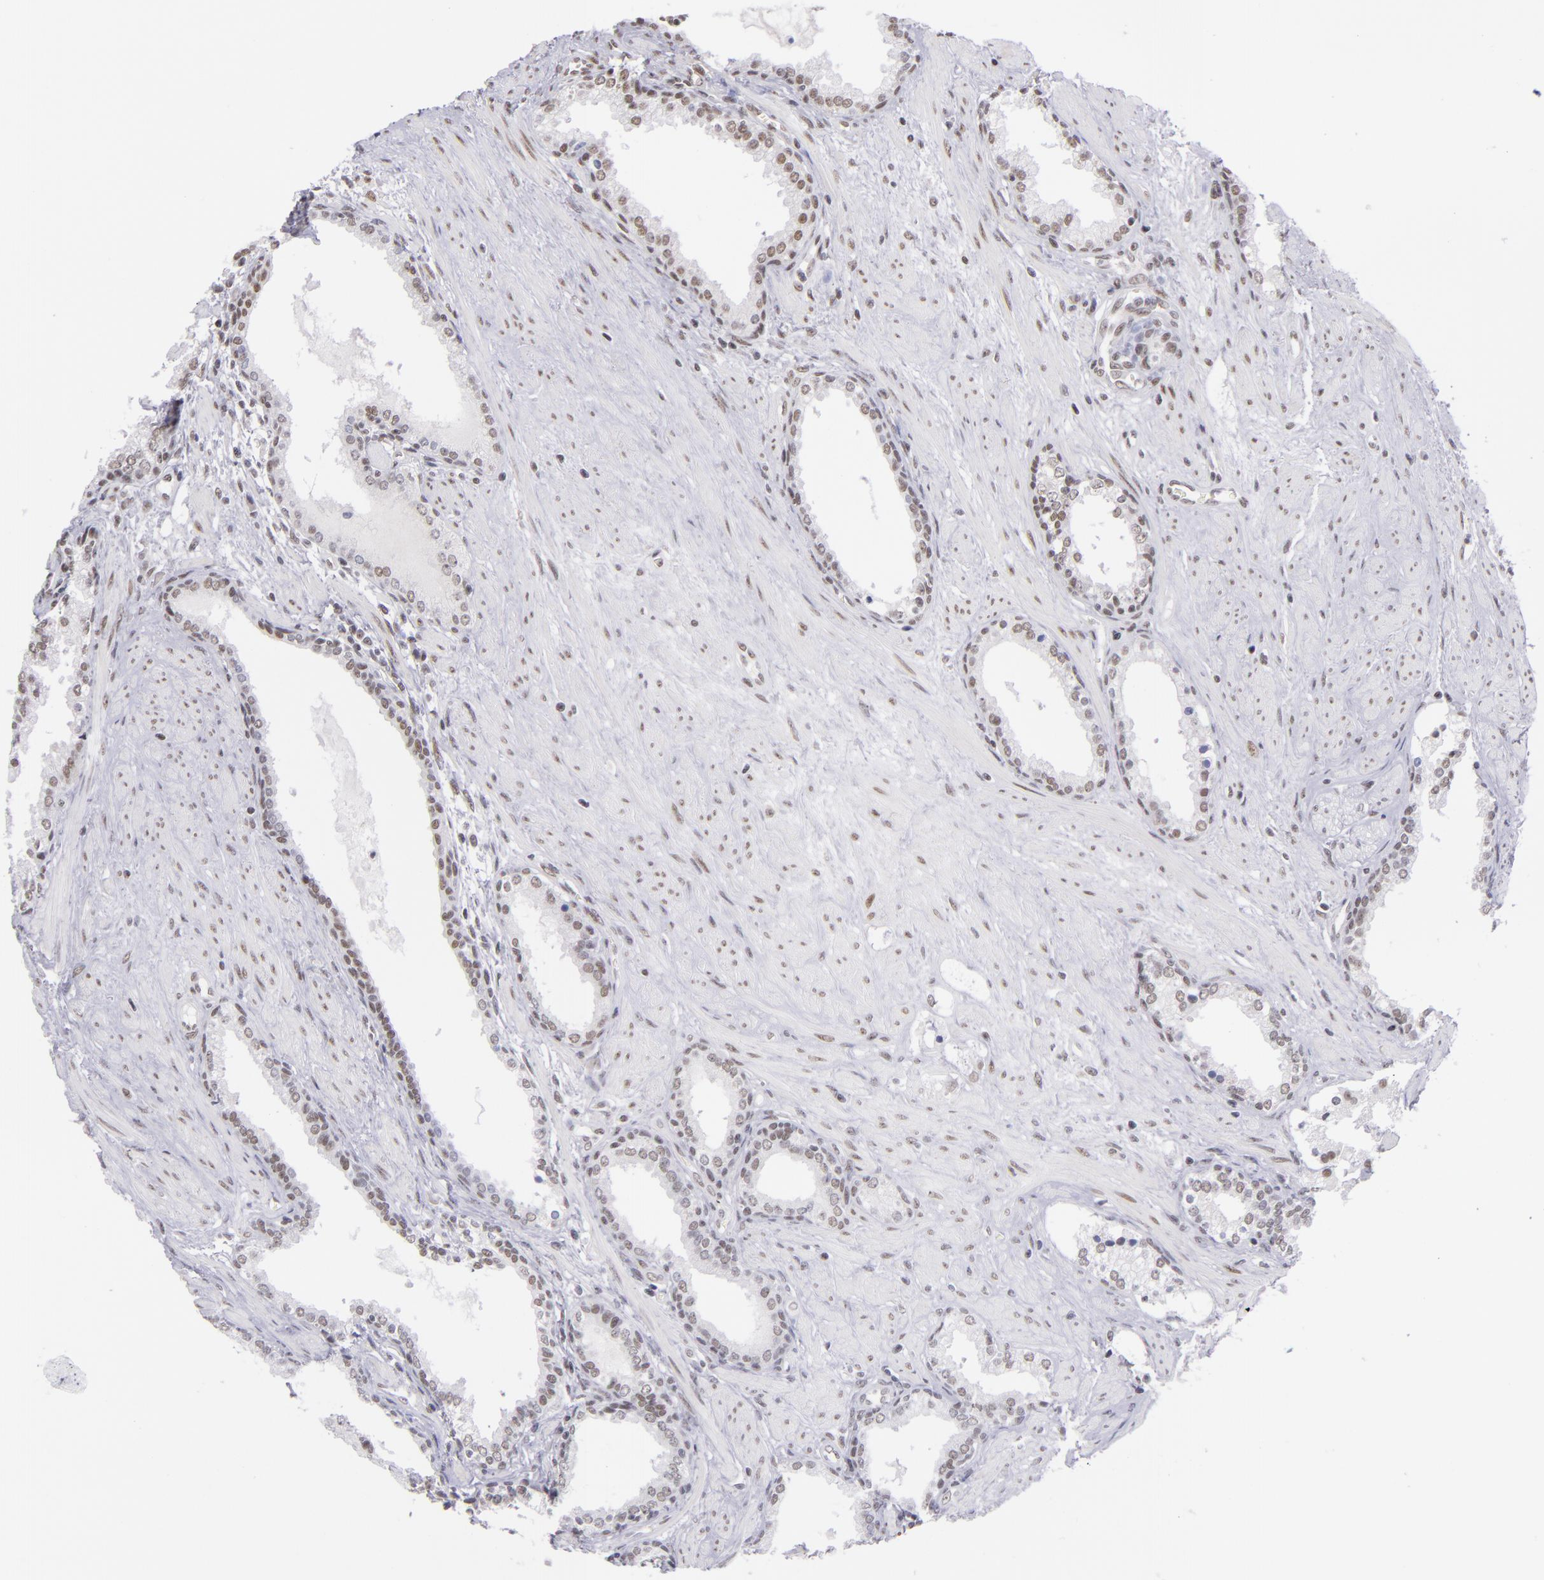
{"staining": {"intensity": "moderate", "quantity": ">75%", "location": "nuclear"}, "tissue": "prostate cancer", "cell_type": "Tumor cells", "image_type": "cancer", "snomed": [{"axis": "morphology", "description": "Adenocarcinoma, Medium grade"}, {"axis": "topography", "description": "Prostate"}], "caption": "Brown immunohistochemical staining in human prostate medium-grade adenocarcinoma exhibits moderate nuclear positivity in about >75% of tumor cells.", "gene": "ZNF148", "patient": {"sex": "male", "age": 73}}